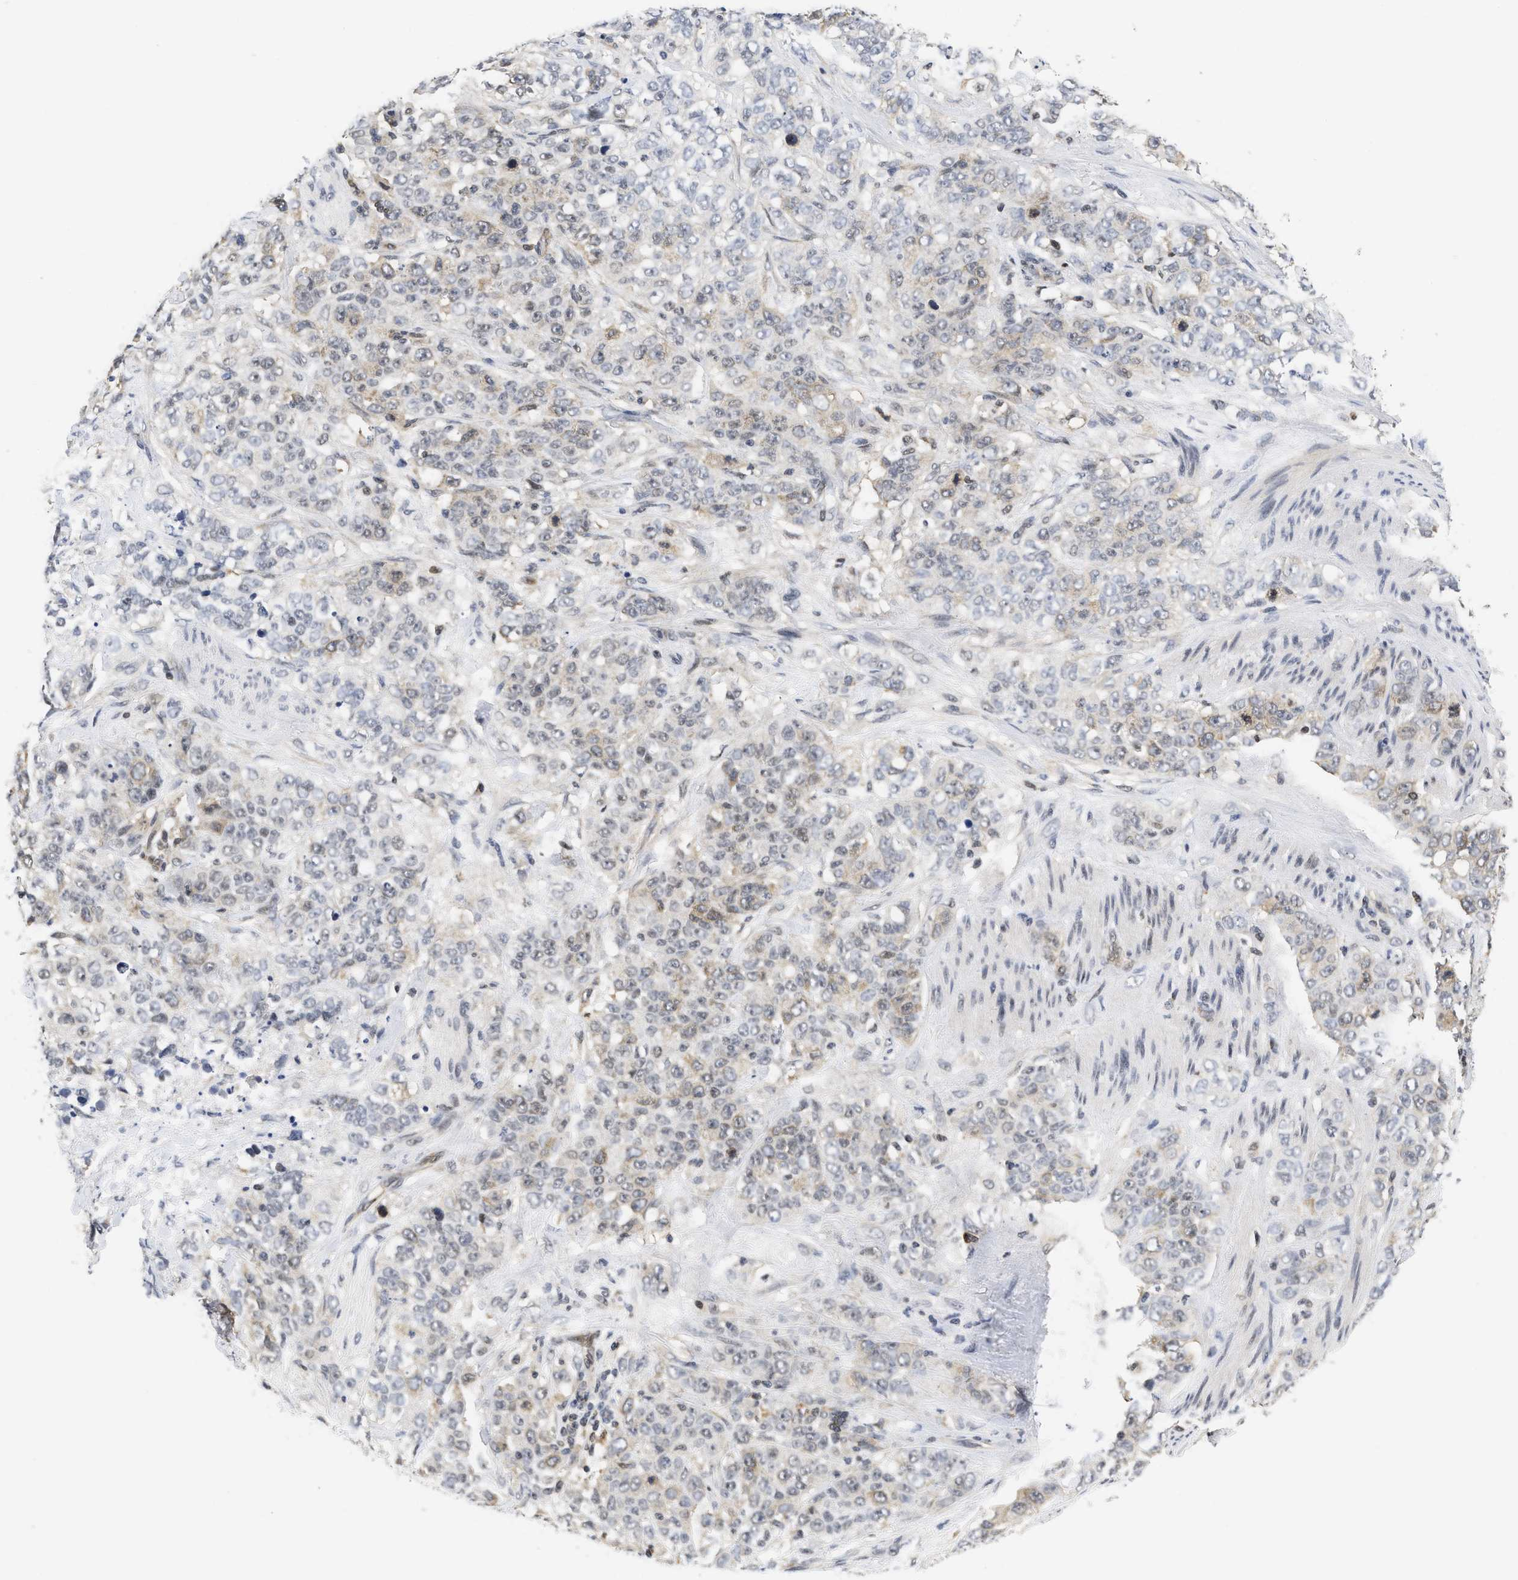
{"staining": {"intensity": "weak", "quantity": "<25%", "location": "cytoplasmic/membranous"}, "tissue": "stomach cancer", "cell_type": "Tumor cells", "image_type": "cancer", "snomed": [{"axis": "morphology", "description": "Adenocarcinoma, NOS"}, {"axis": "topography", "description": "Stomach"}], "caption": "Immunohistochemistry (IHC) histopathology image of adenocarcinoma (stomach) stained for a protein (brown), which exhibits no staining in tumor cells.", "gene": "HIF1A", "patient": {"sex": "male", "age": 48}}